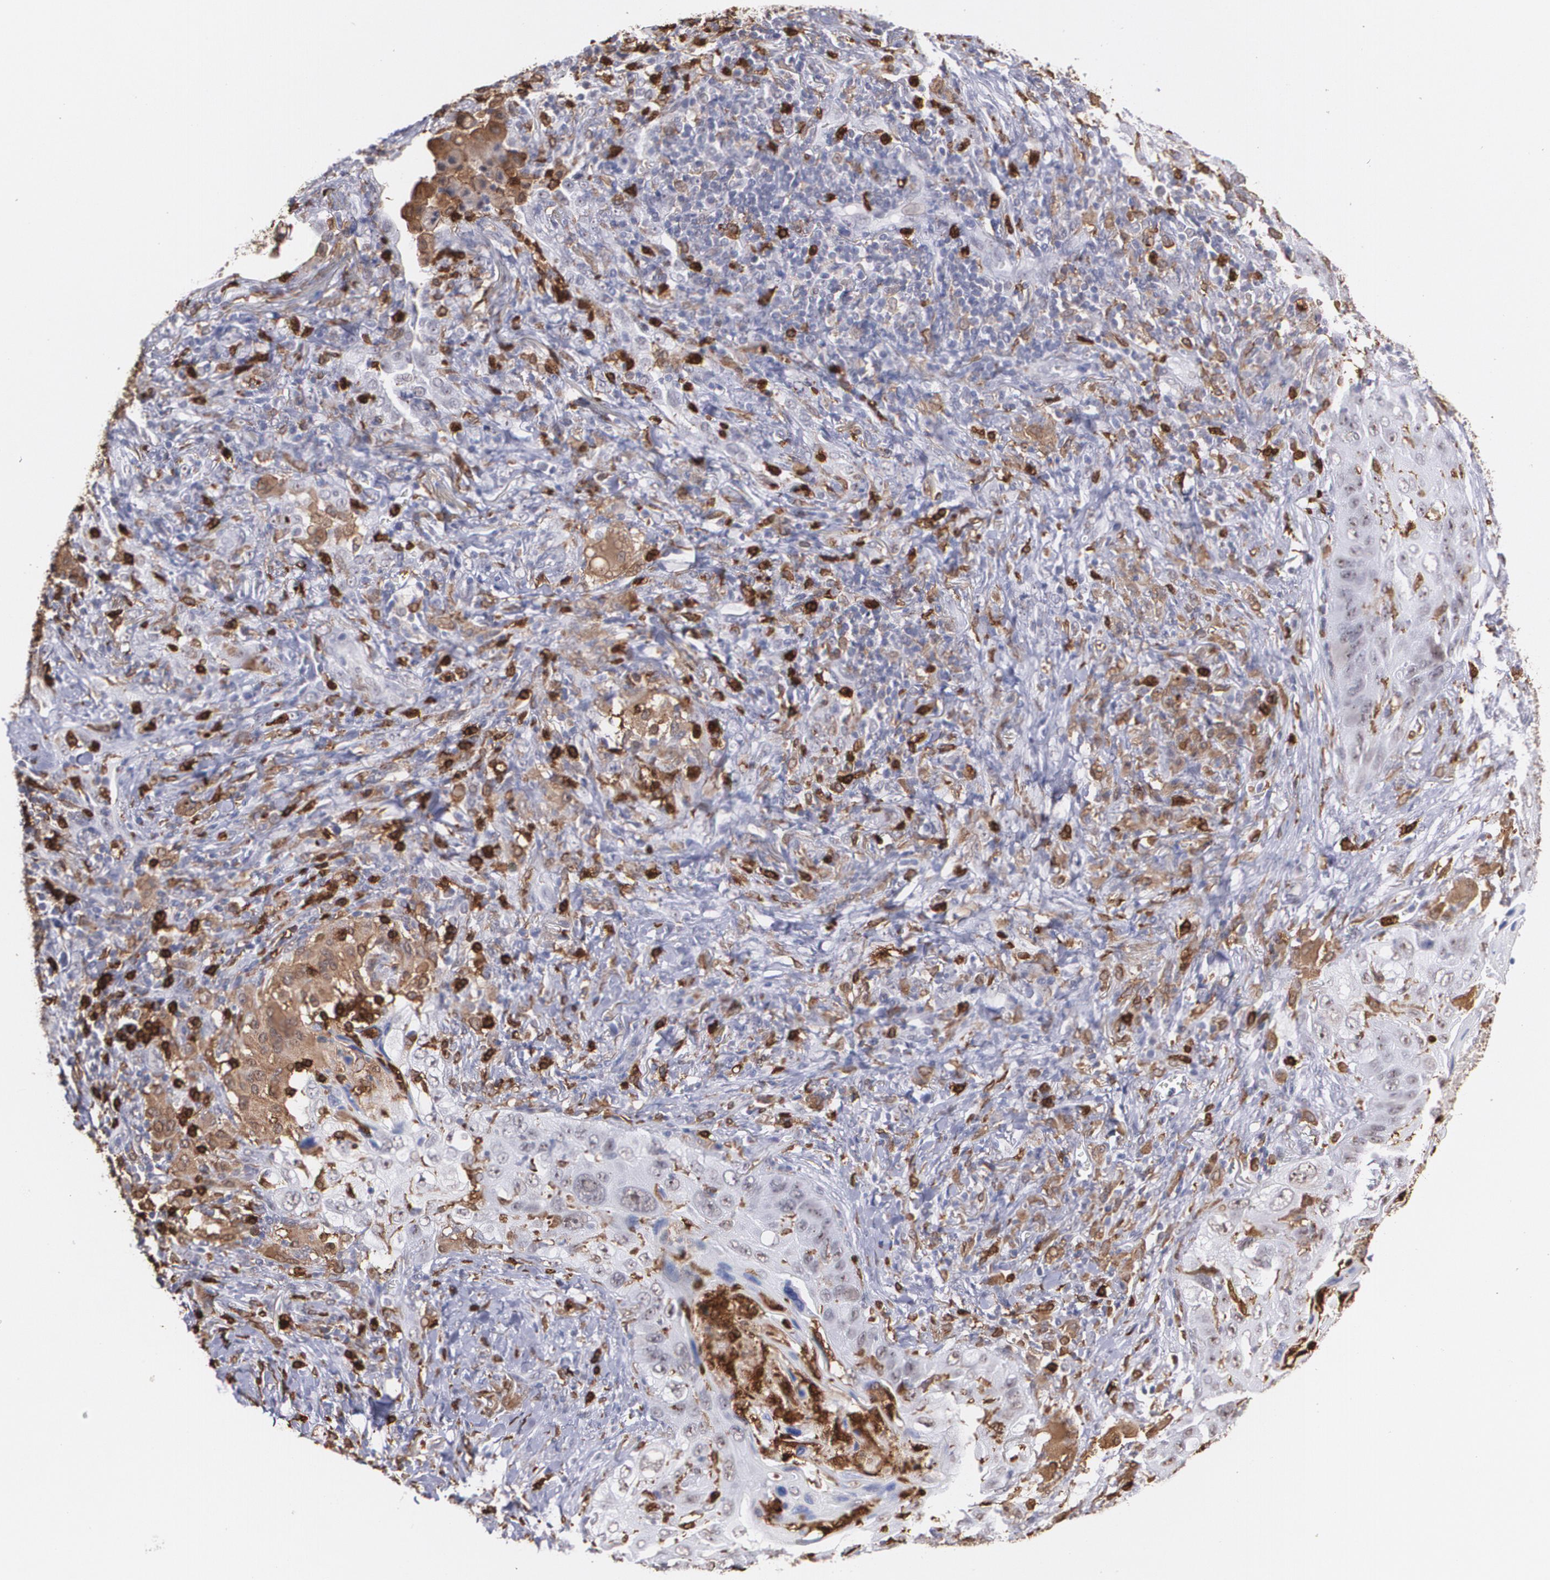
{"staining": {"intensity": "negative", "quantity": "none", "location": "none"}, "tissue": "lung cancer", "cell_type": "Tumor cells", "image_type": "cancer", "snomed": [{"axis": "morphology", "description": "Squamous cell carcinoma, NOS"}, {"axis": "topography", "description": "Lung"}], "caption": "Lung cancer (squamous cell carcinoma) was stained to show a protein in brown. There is no significant positivity in tumor cells.", "gene": "NCF2", "patient": {"sex": "female", "age": 67}}